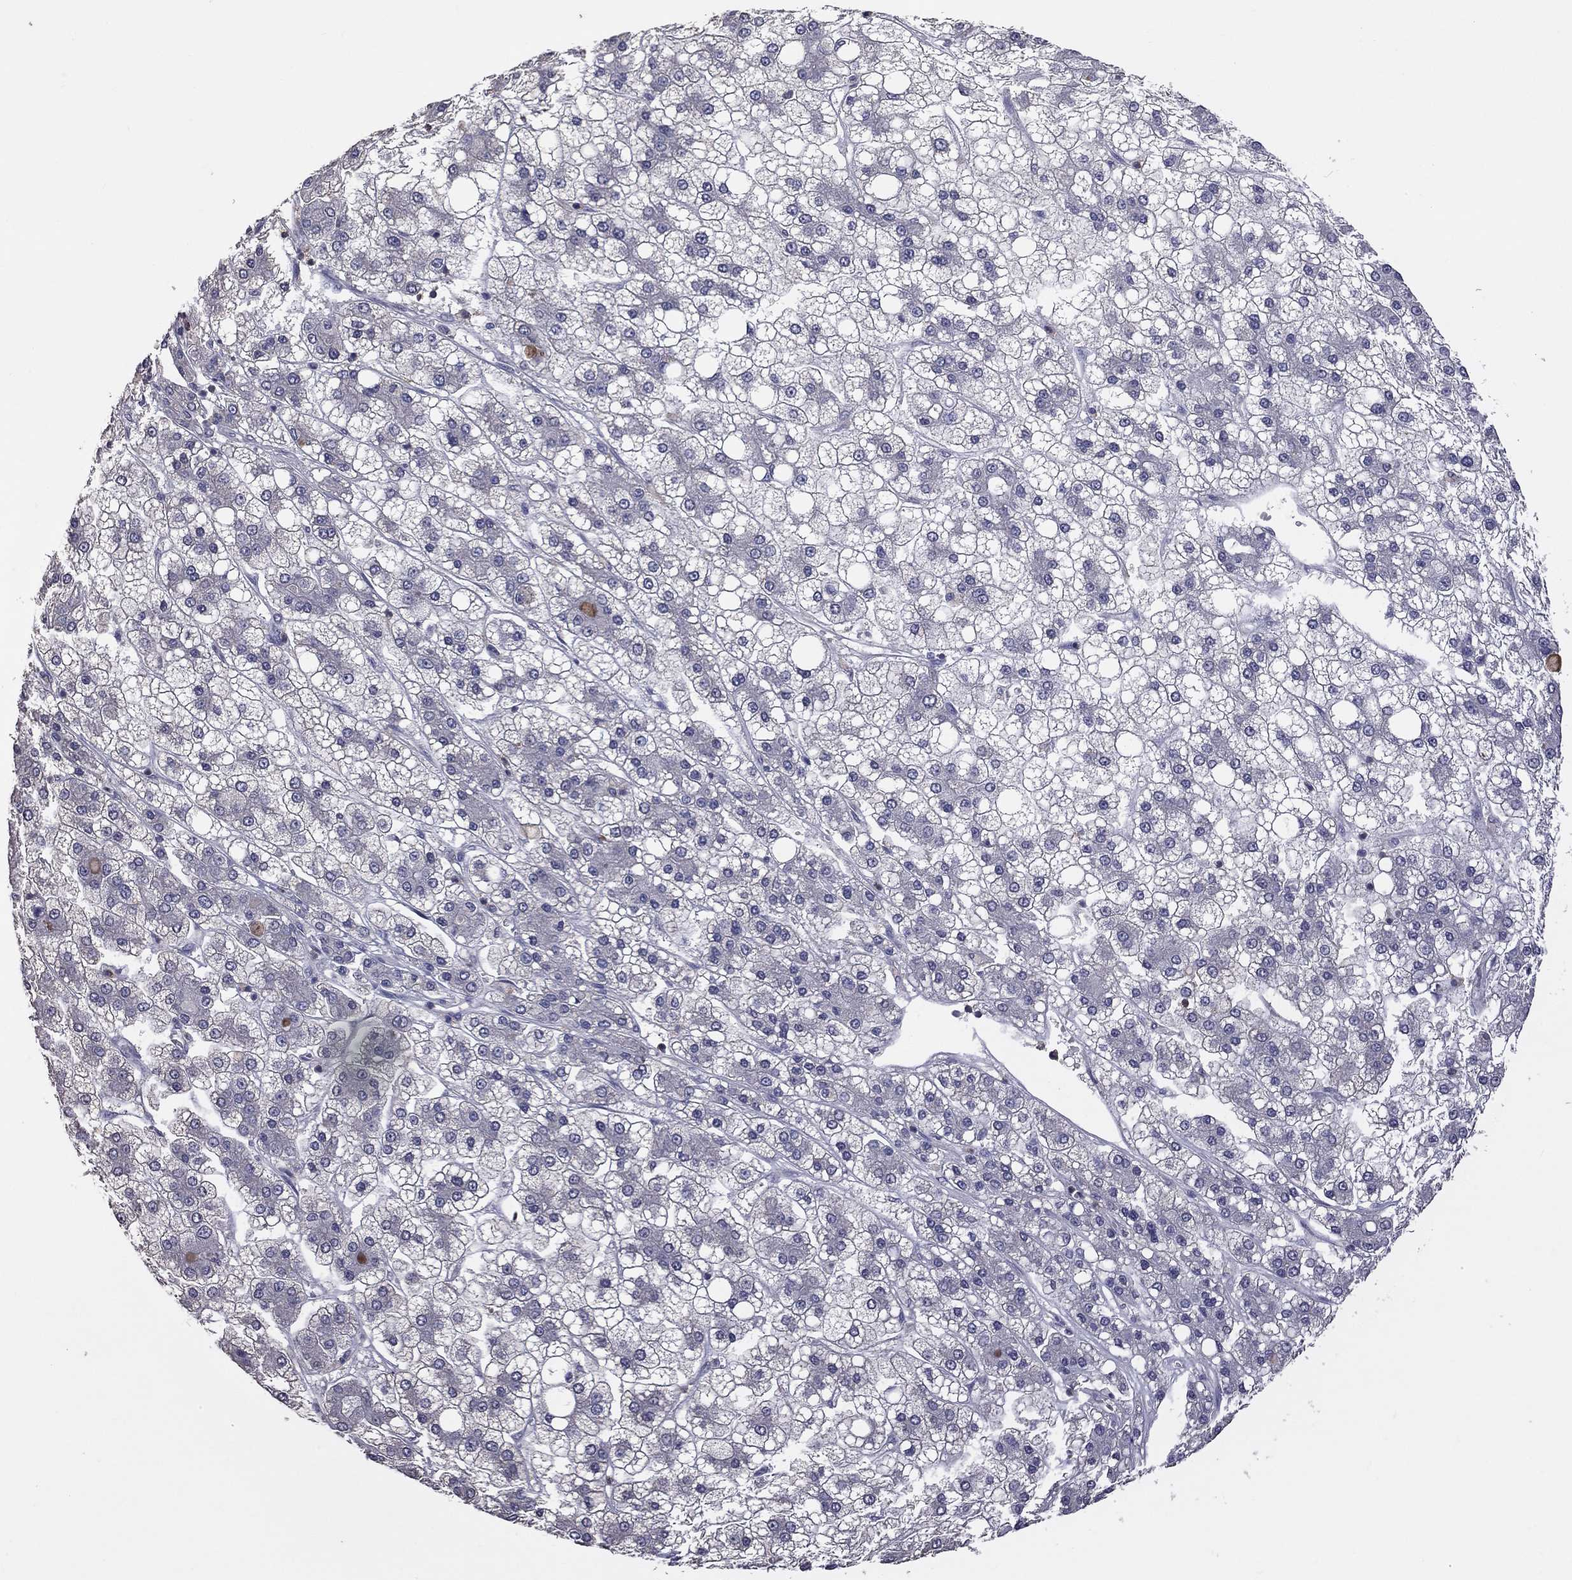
{"staining": {"intensity": "negative", "quantity": "none", "location": "none"}, "tissue": "liver cancer", "cell_type": "Tumor cells", "image_type": "cancer", "snomed": [{"axis": "morphology", "description": "Carcinoma, Hepatocellular, NOS"}, {"axis": "topography", "description": "Liver"}], "caption": "There is no significant staining in tumor cells of liver cancer (hepatocellular carcinoma). The staining is performed using DAB (3,3'-diaminobenzidine) brown chromogen with nuclei counter-stained in using hematoxylin.", "gene": "IPCEF1", "patient": {"sex": "male", "age": 73}}